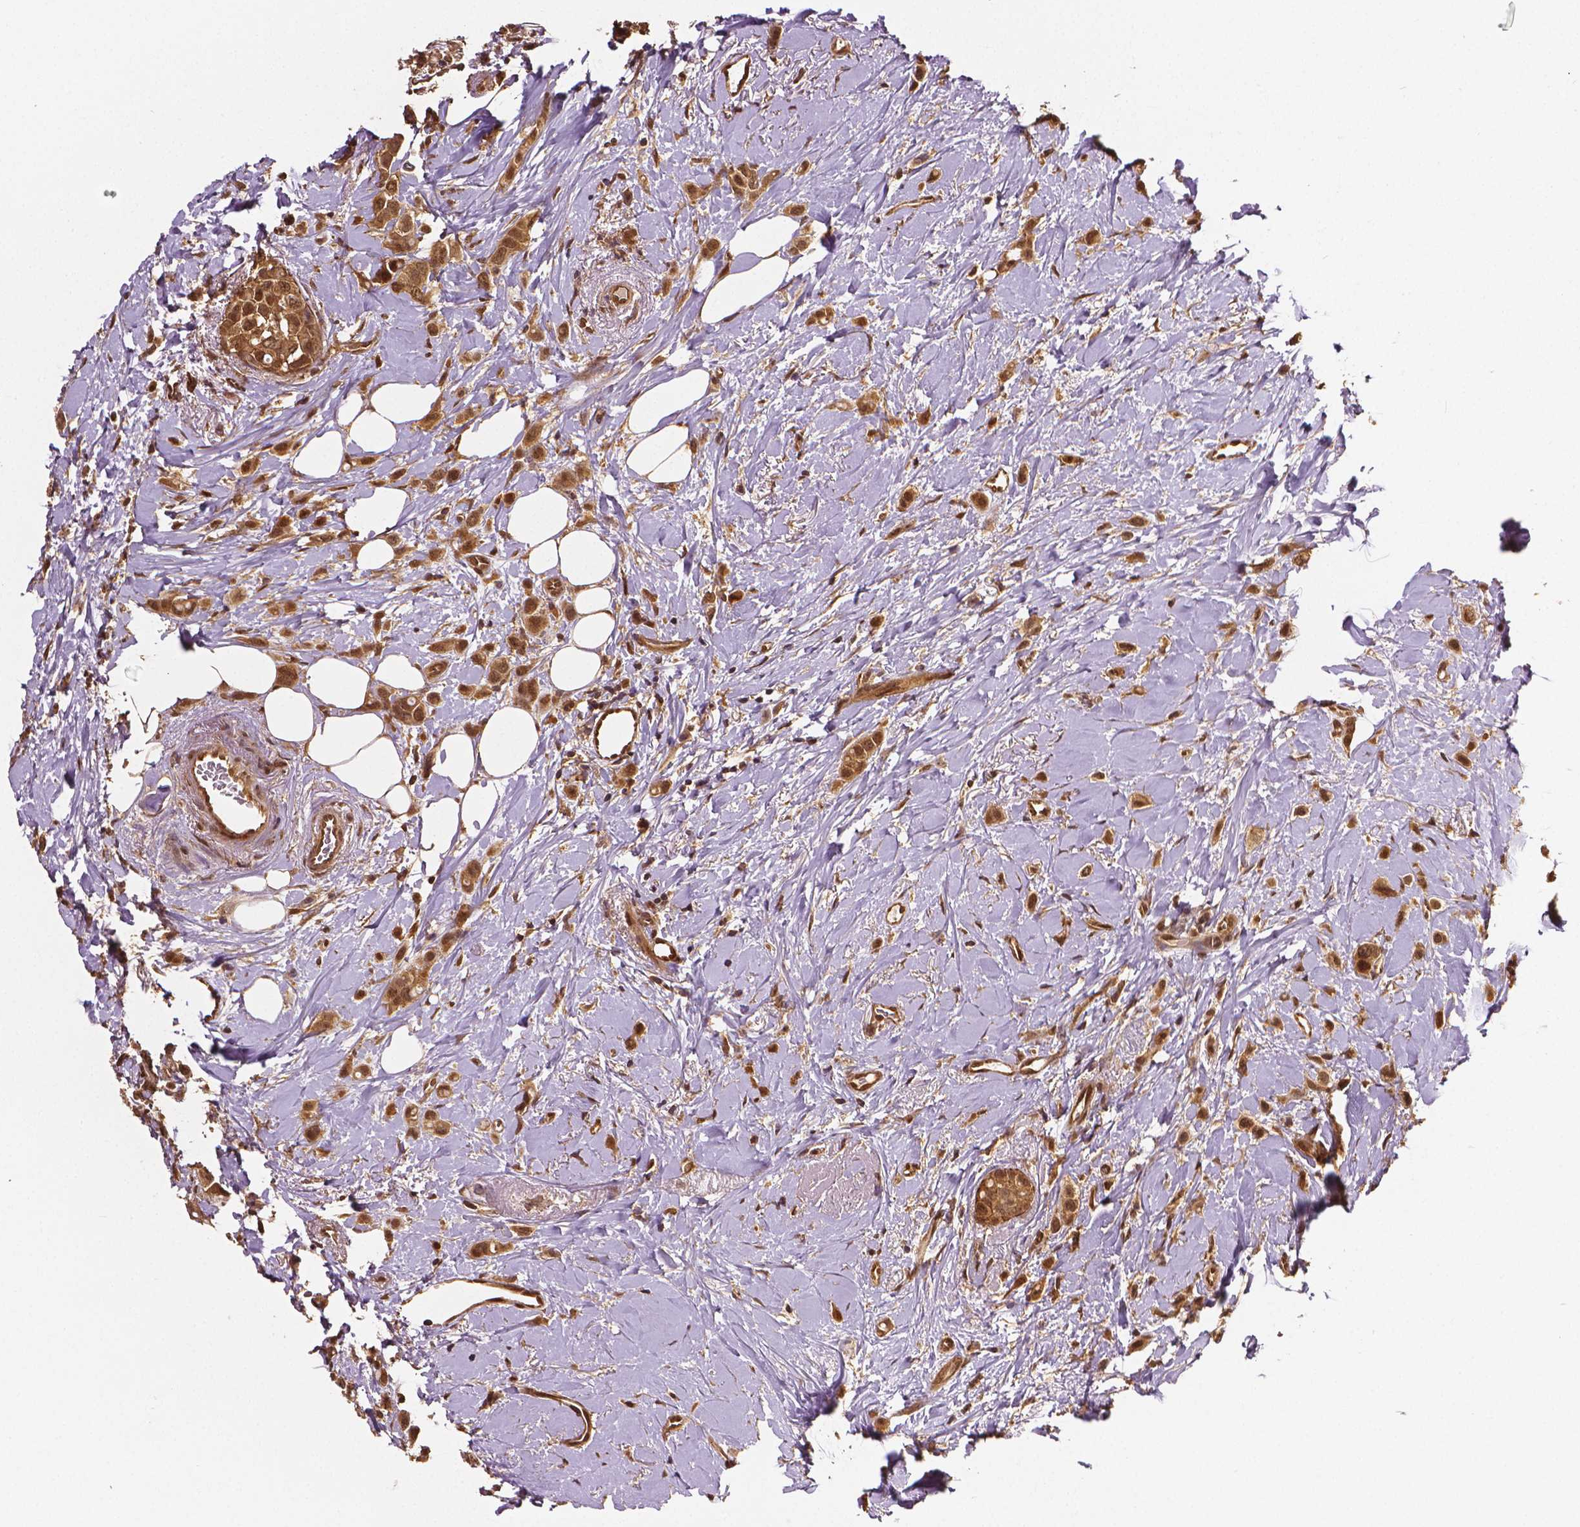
{"staining": {"intensity": "strong", "quantity": ">75%", "location": "cytoplasmic/membranous,nuclear"}, "tissue": "breast cancer", "cell_type": "Tumor cells", "image_type": "cancer", "snomed": [{"axis": "morphology", "description": "Lobular carcinoma"}, {"axis": "topography", "description": "Breast"}], "caption": "An IHC photomicrograph of neoplastic tissue is shown. Protein staining in brown labels strong cytoplasmic/membranous and nuclear positivity in lobular carcinoma (breast) within tumor cells.", "gene": "STAT3", "patient": {"sex": "female", "age": 66}}